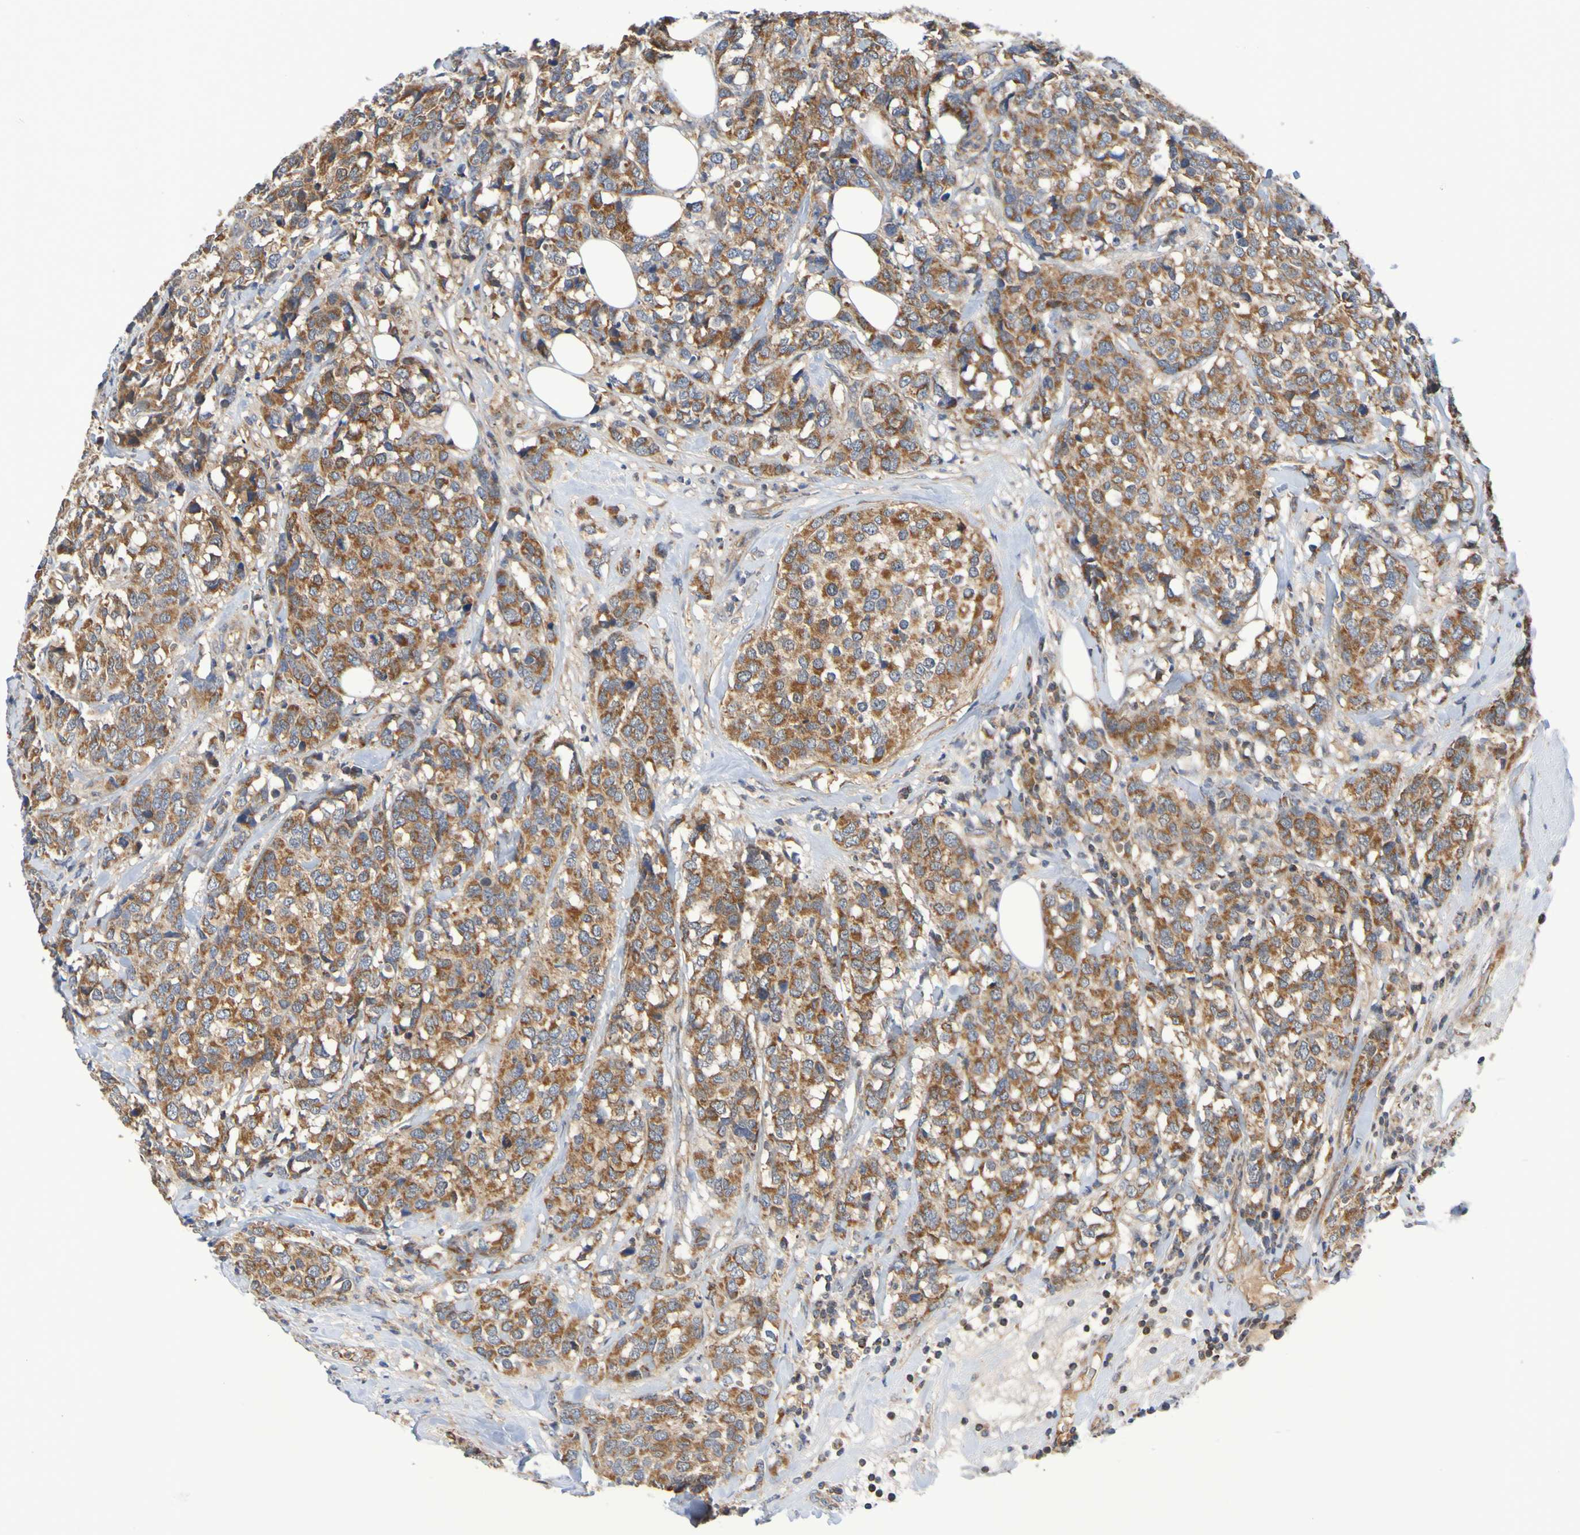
{"staining": {"intensity": "moderate", "quantity": ">75%", "location": "cytoplasmic/membranous"}, "tissue": "breast cancer", "cell_type": "Tumor cells", "image_type": "cancer", "snomed": [{"axis": "morphology", "description": "Lobular carcinoma"}, {"axis": "topography", "description": "Breast"}], "caption": "Protein staining of lobular carcinoma (breast) tissue exhibits moderate cytoplasmic/membranous staining in approximately >75% of tumor cells.", "gene": "CCDC51", "patient": {"sex": "female", "age": 59}}